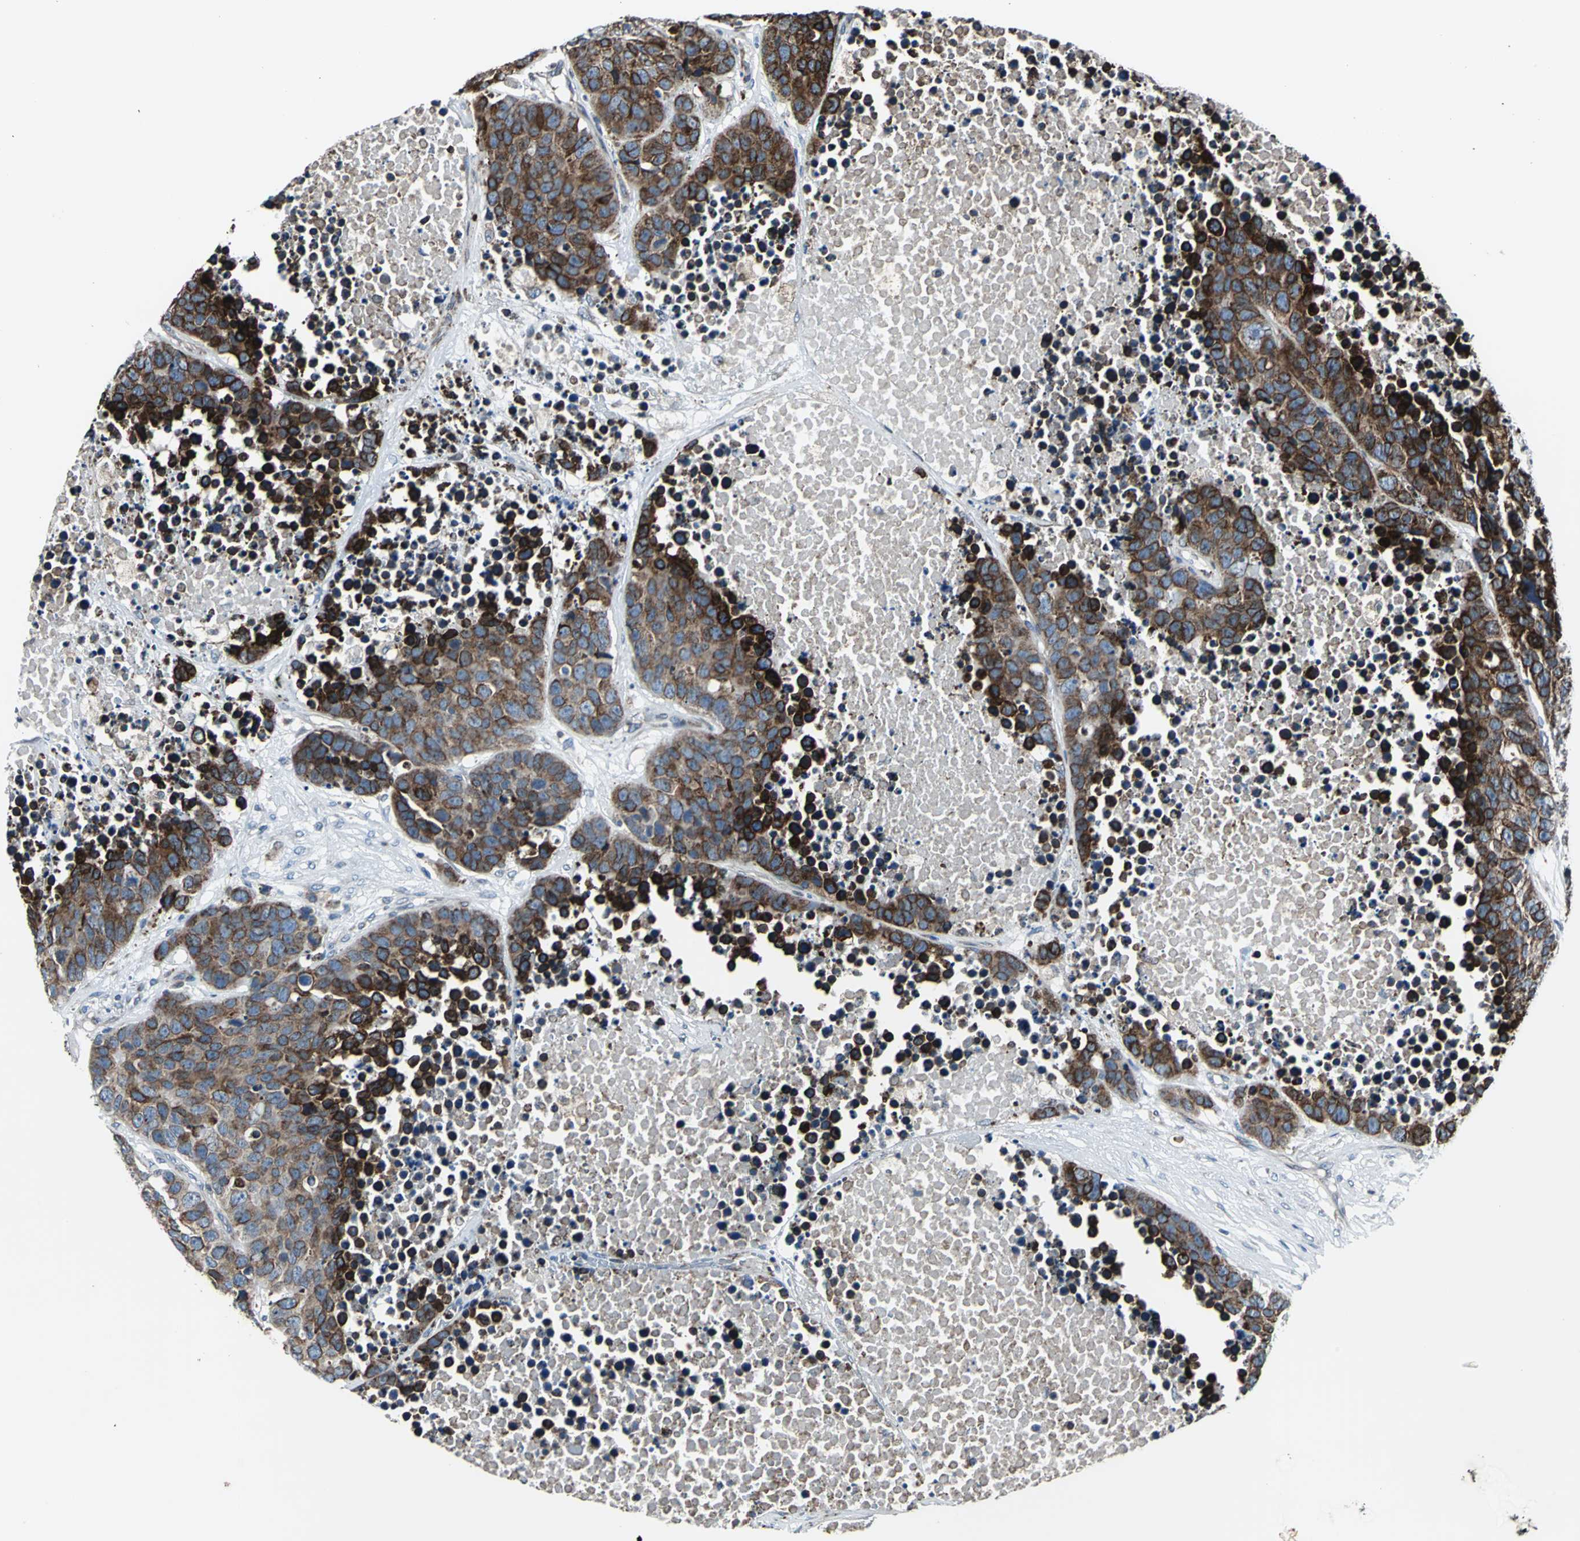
{"staining": {"intensity": "strong", "quantity": ">75%", "location": "cytoplasmic/membranous"}, "tissue": "carcinoid", "cell_type": "Tumor cells", "image_type": "cancer", "snomed": [{"axis": "morphology", "description": "Carcinoid, malignant, NOS"}, {"axis": "topography", "description": "Lung"}], "caption": "Protein staining displays strong cytoplasmic/membranous staining in approximately >75% of tumor cells in carcinoid (malignant).", "gene": "HTATIP2", "patient": {"sex": "male", "age": 60}}